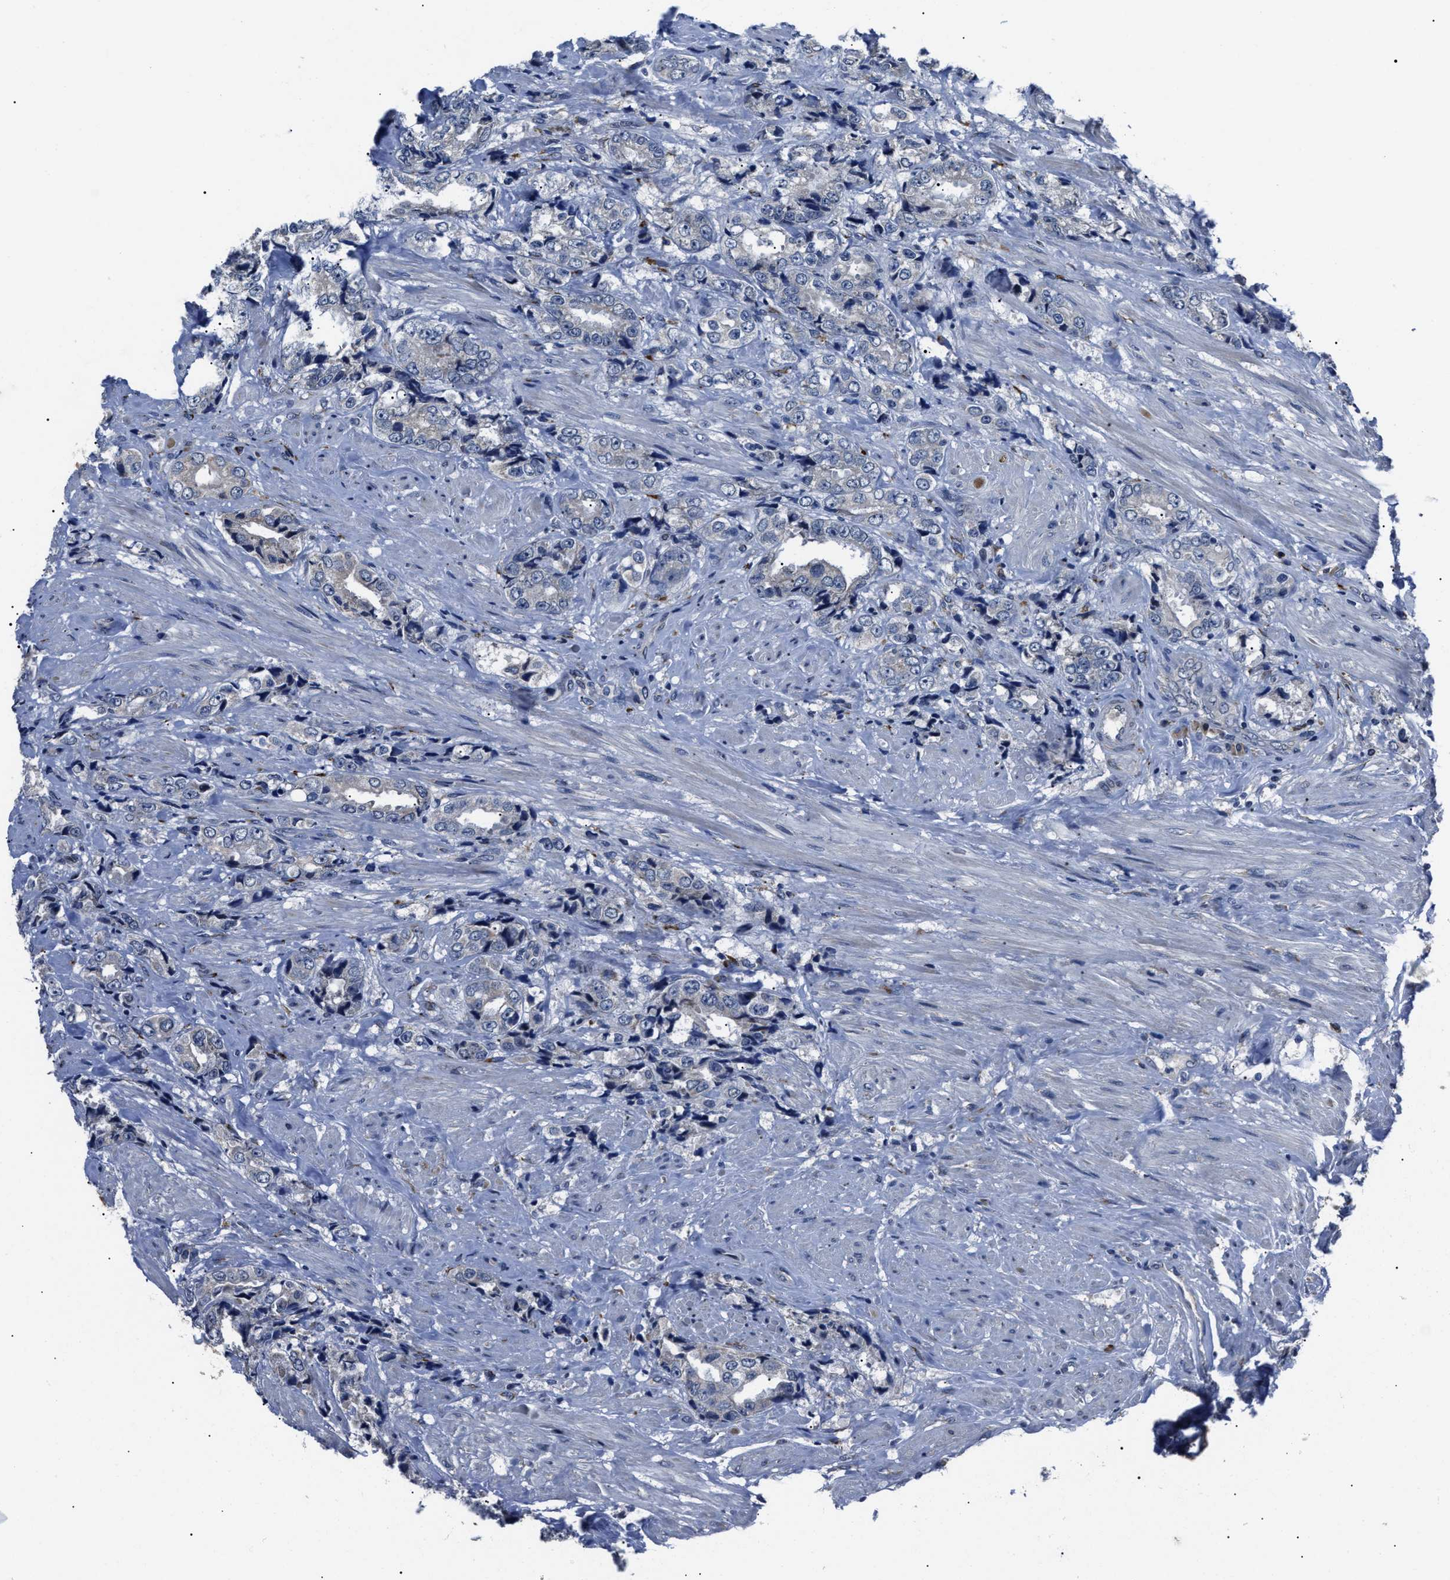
{"staining": {"intensity": "negative", "quantity": "none", "location": "none"}, "tissue": "prostate cancer", "cell_type": "Tumor cells", "image_type": "cancer", "snomed": [{"axis": "morphology", "description": "Adenocarcinoma, High grade"}, {"axis": "topography", "description": "Prostate"}], "caption": "Human prostate cancer stained for a protein using IHC shows no expression in tumor cells.", "gene": "LRRC14", "patient": {"sex": "male", "age": 61}}